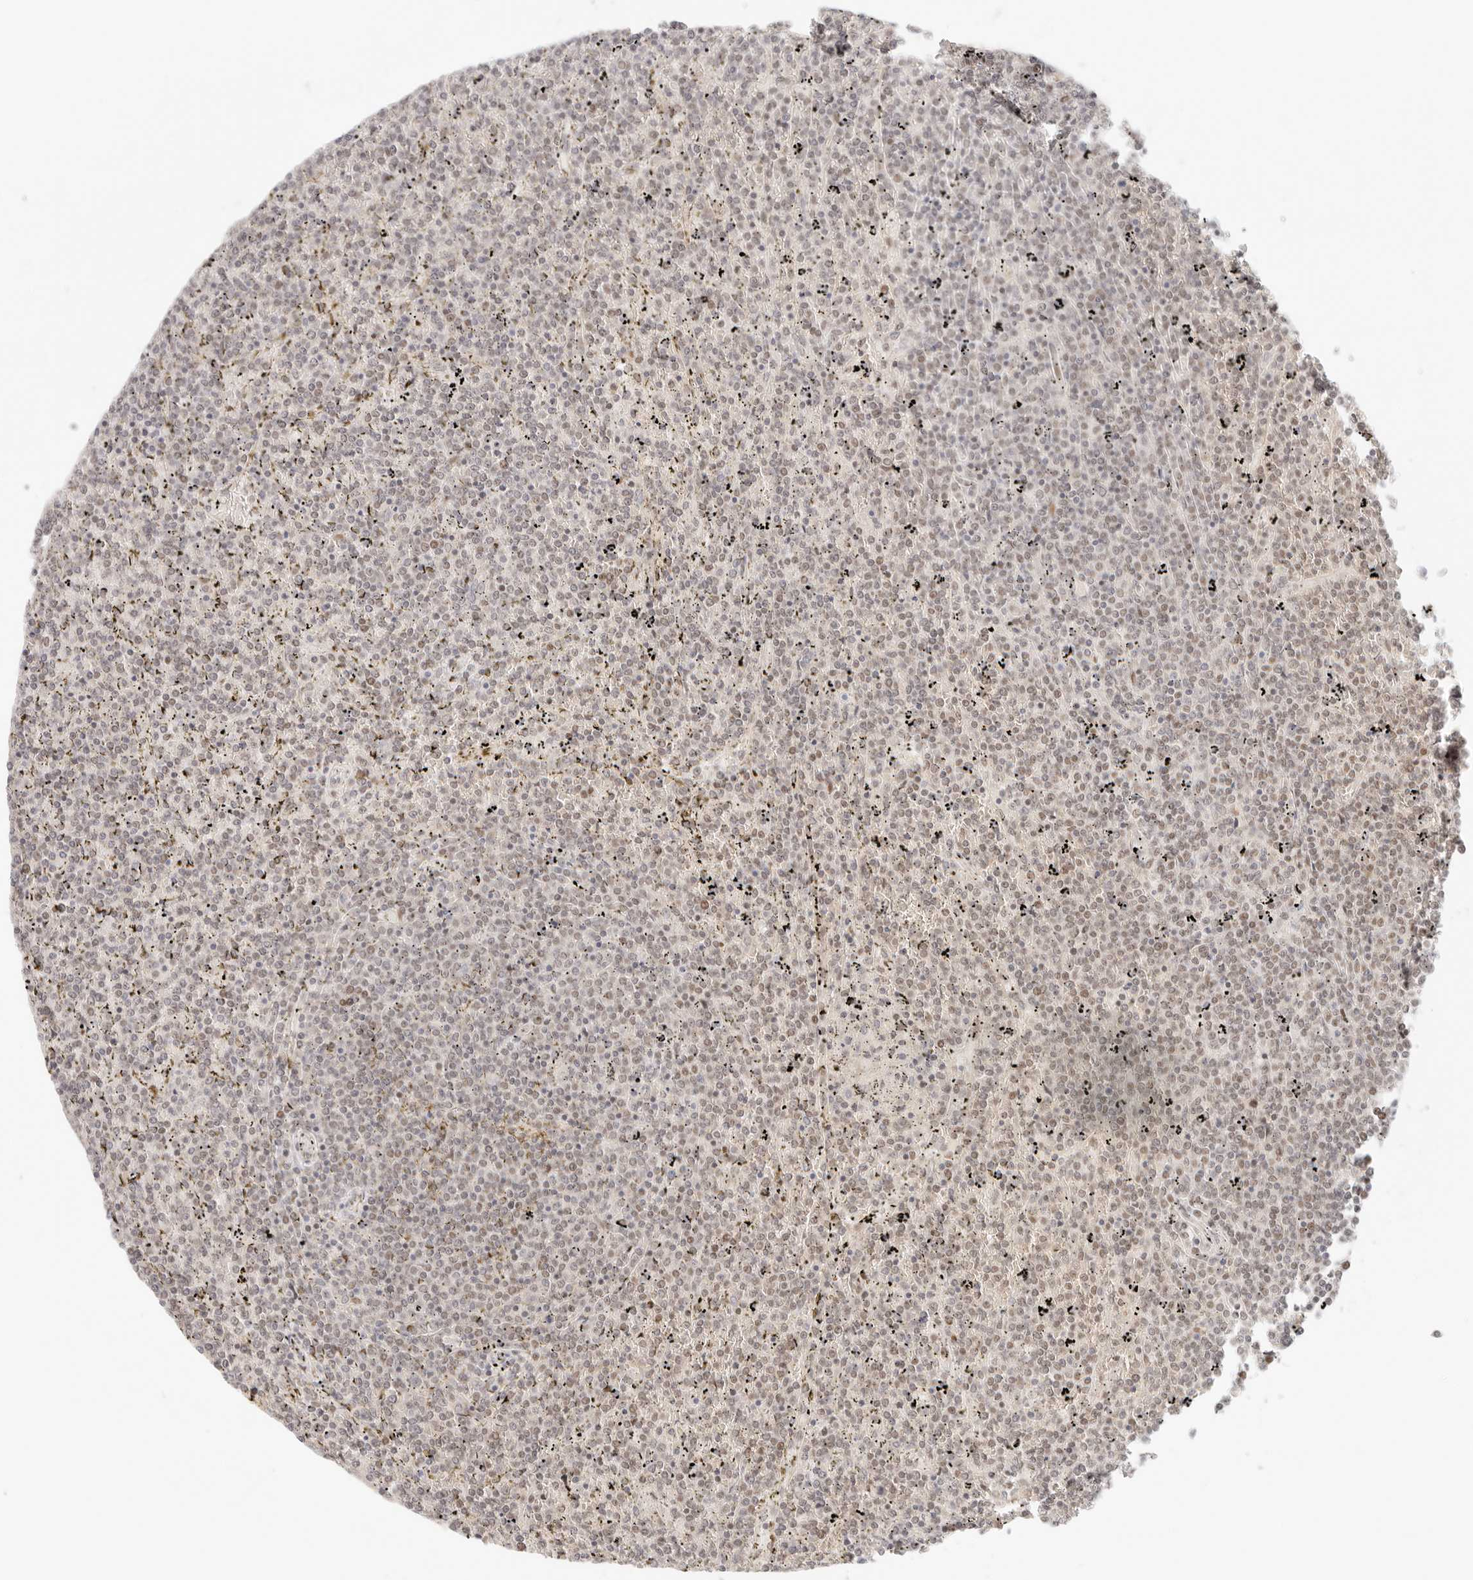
{"staining": {"intensity": "weak", "quantity": "<25%", "location": "nuclear"}, "tissue": "lymphoma", "cell_type": "Tumor cells", "image_type": "cancer", "snomed": [{"axis": "morphology", "description": "Malignant lymphoma, non-Hodgkin's type, Low grade"}, {"axis": "topography", "description": "Spleen"}], "caption": "The micrograph displays no significant expression in tumor cells of malignant lymphoma, non-Hodgkin's type (low-grade). (DAB immunohistochemistry visualized using brightfield microscopy, high magnification).", "gene": "HOXC5", "patient": {"sex": "female", "age": 19}}